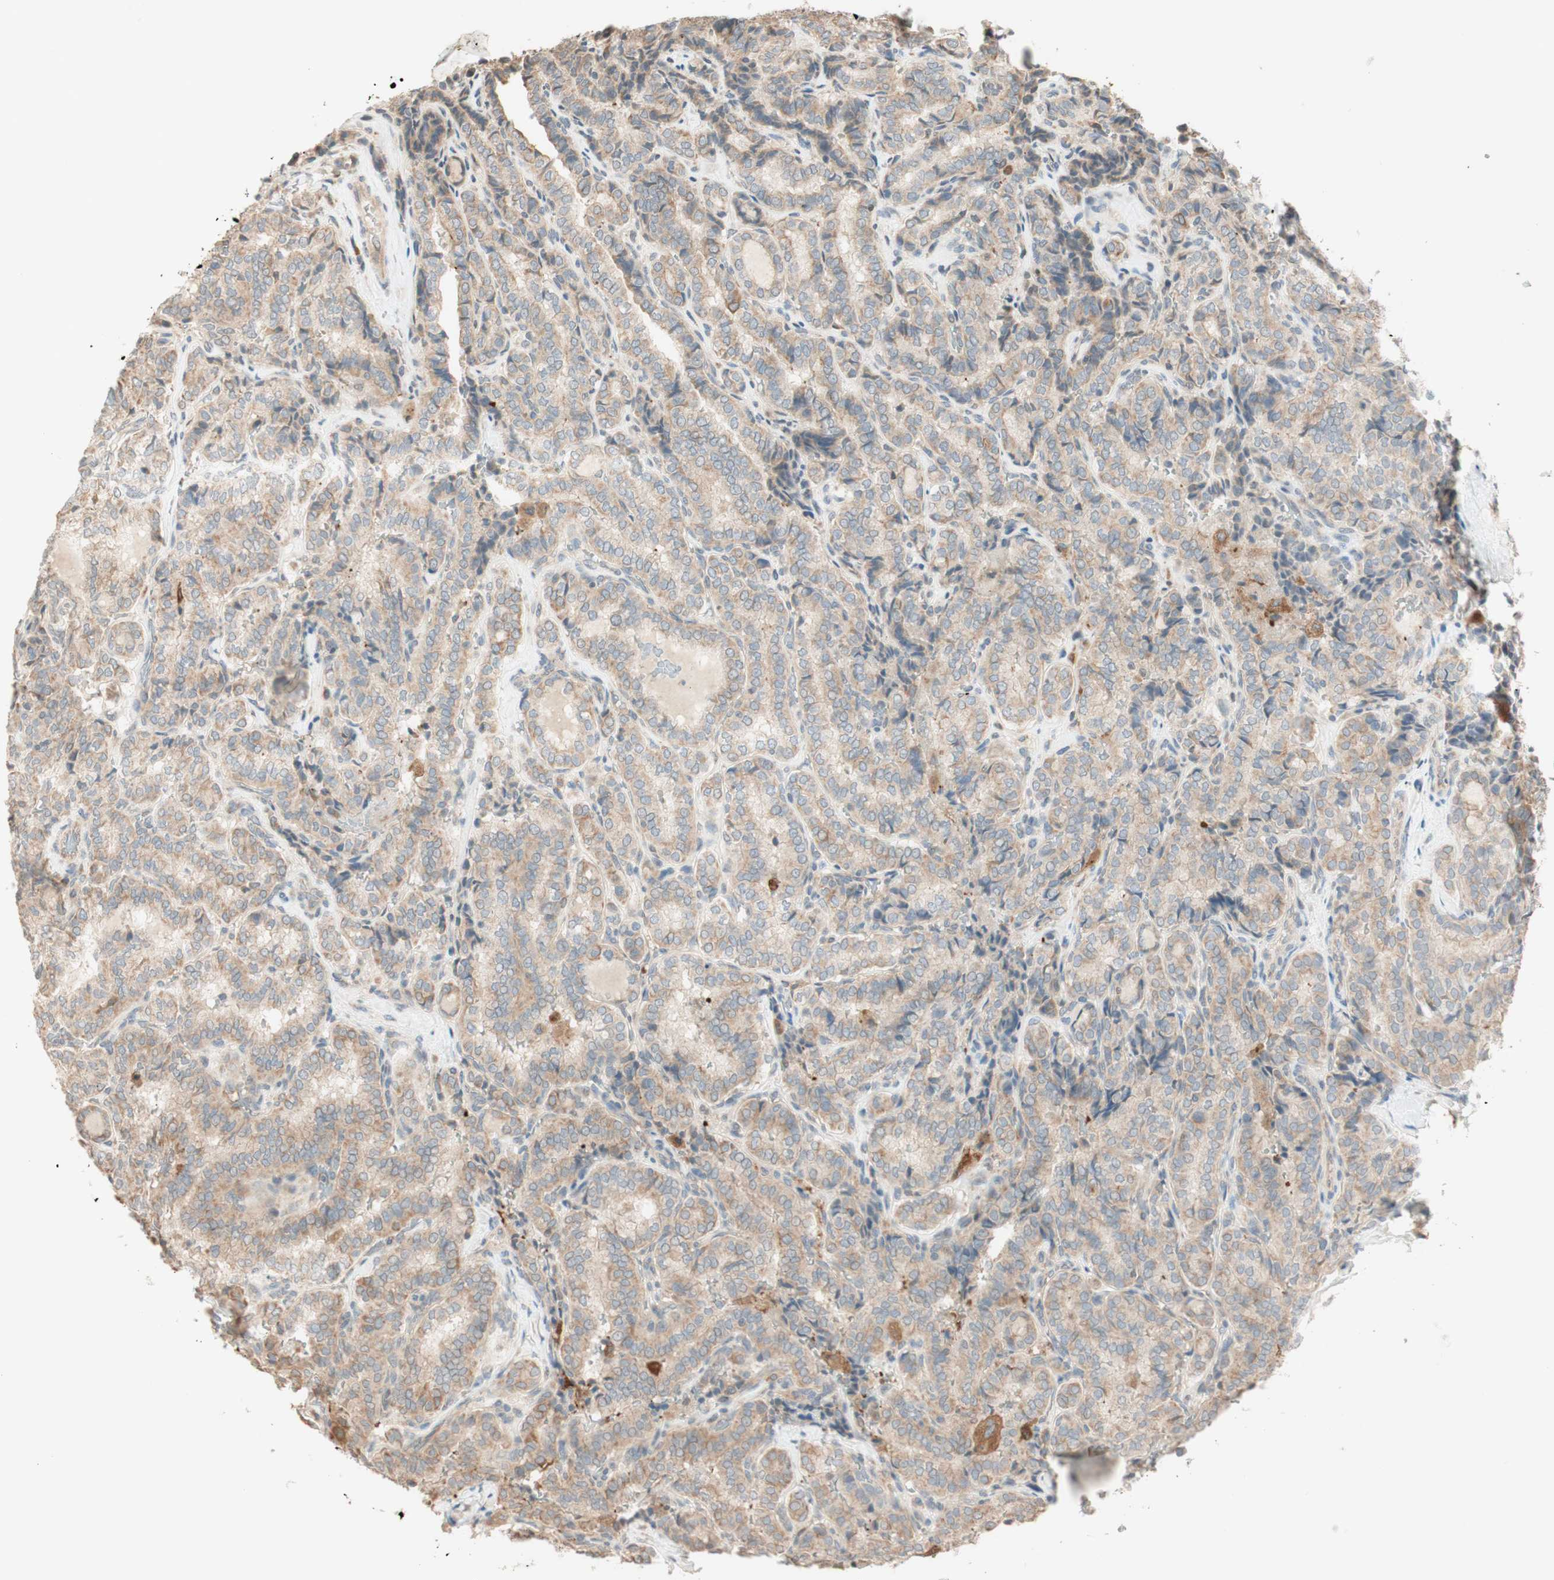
{"staining": {"intensity": "weak", "quantity": ">75%", "location": "cytoplasmic/membranous"}, "tissue": "thyroid cancer", "cell_type": "Tumor cells", "image_type": "cancer", "snomed": [{"axis": "morphology", "description": "Normal tissue, NOS"}, {"axis": "morphology", "description": "Papillary adenocarcinoma, NOS"}, {"axis": "topography", "description": "Thyroid gland"}], "caption": "Weak cytoplasmic/membranous staining for a protein is appreciated in approximately >75% of tumor cells of thyroid cancer using immunohistochemistry.", "gene": "CLCN2", "patient": {"sex": "female", "age": 30}}